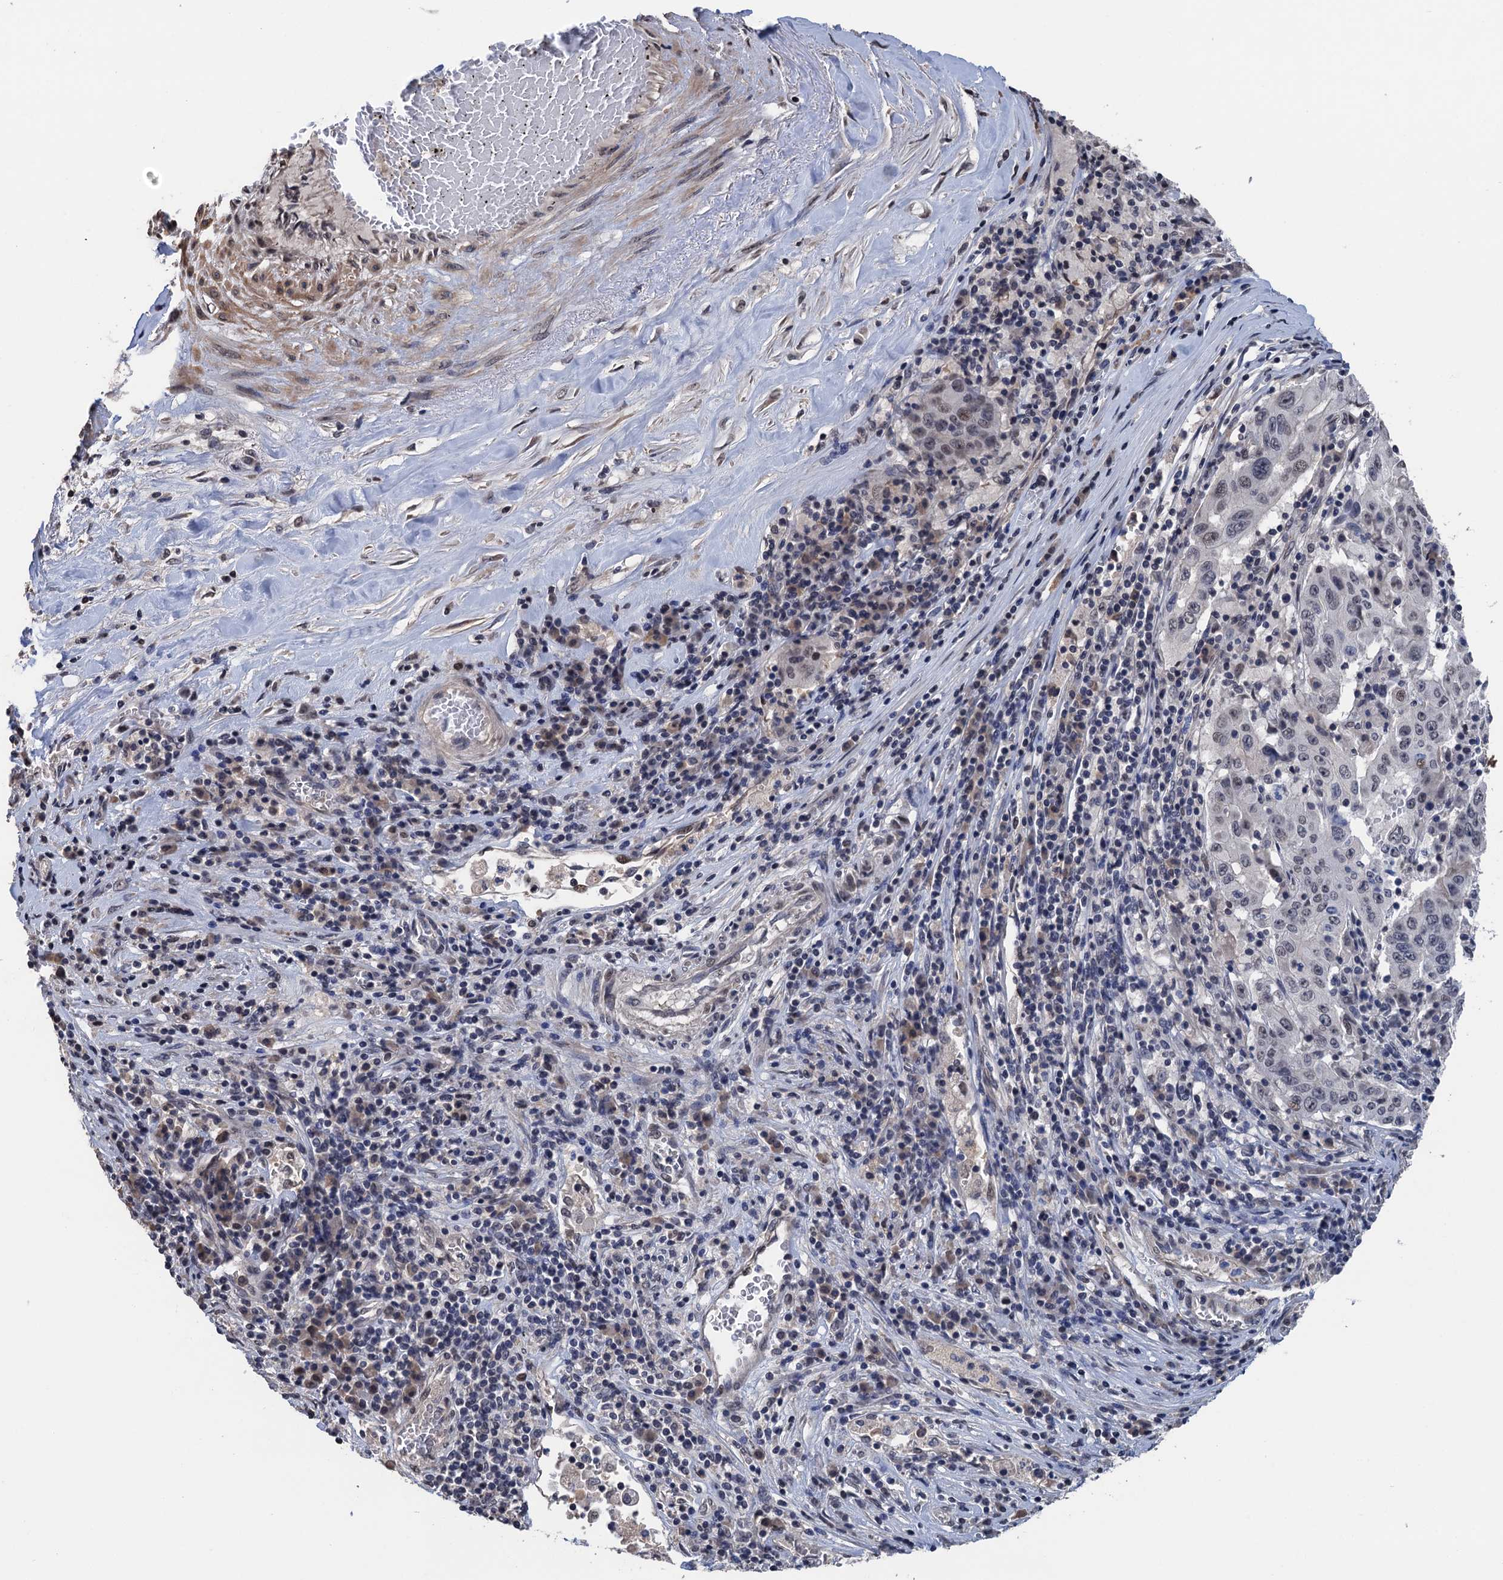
{"staining": {"intensity": "negative", "quantity": "none", "location": "none"}, "tissue": "pancreatic cancer", "cell_type": "Tumor cells", "image_type": "cancer", "snomed": [{"axis": "morphology", "description": "Adenocarcinoma, NOS"}, {"axis": "topography", "description": "Pancreas"}], "caption": "IHC histopathology image of adenocarcinoma (pancreatic) stained for a protein (brown), which shows no expression in tumor cells. (Immunohistochemistry (ihc), brightfield microscopy, high magnification).", "gene": "ART5", "patient": {"sex": "male", "age": 63}}